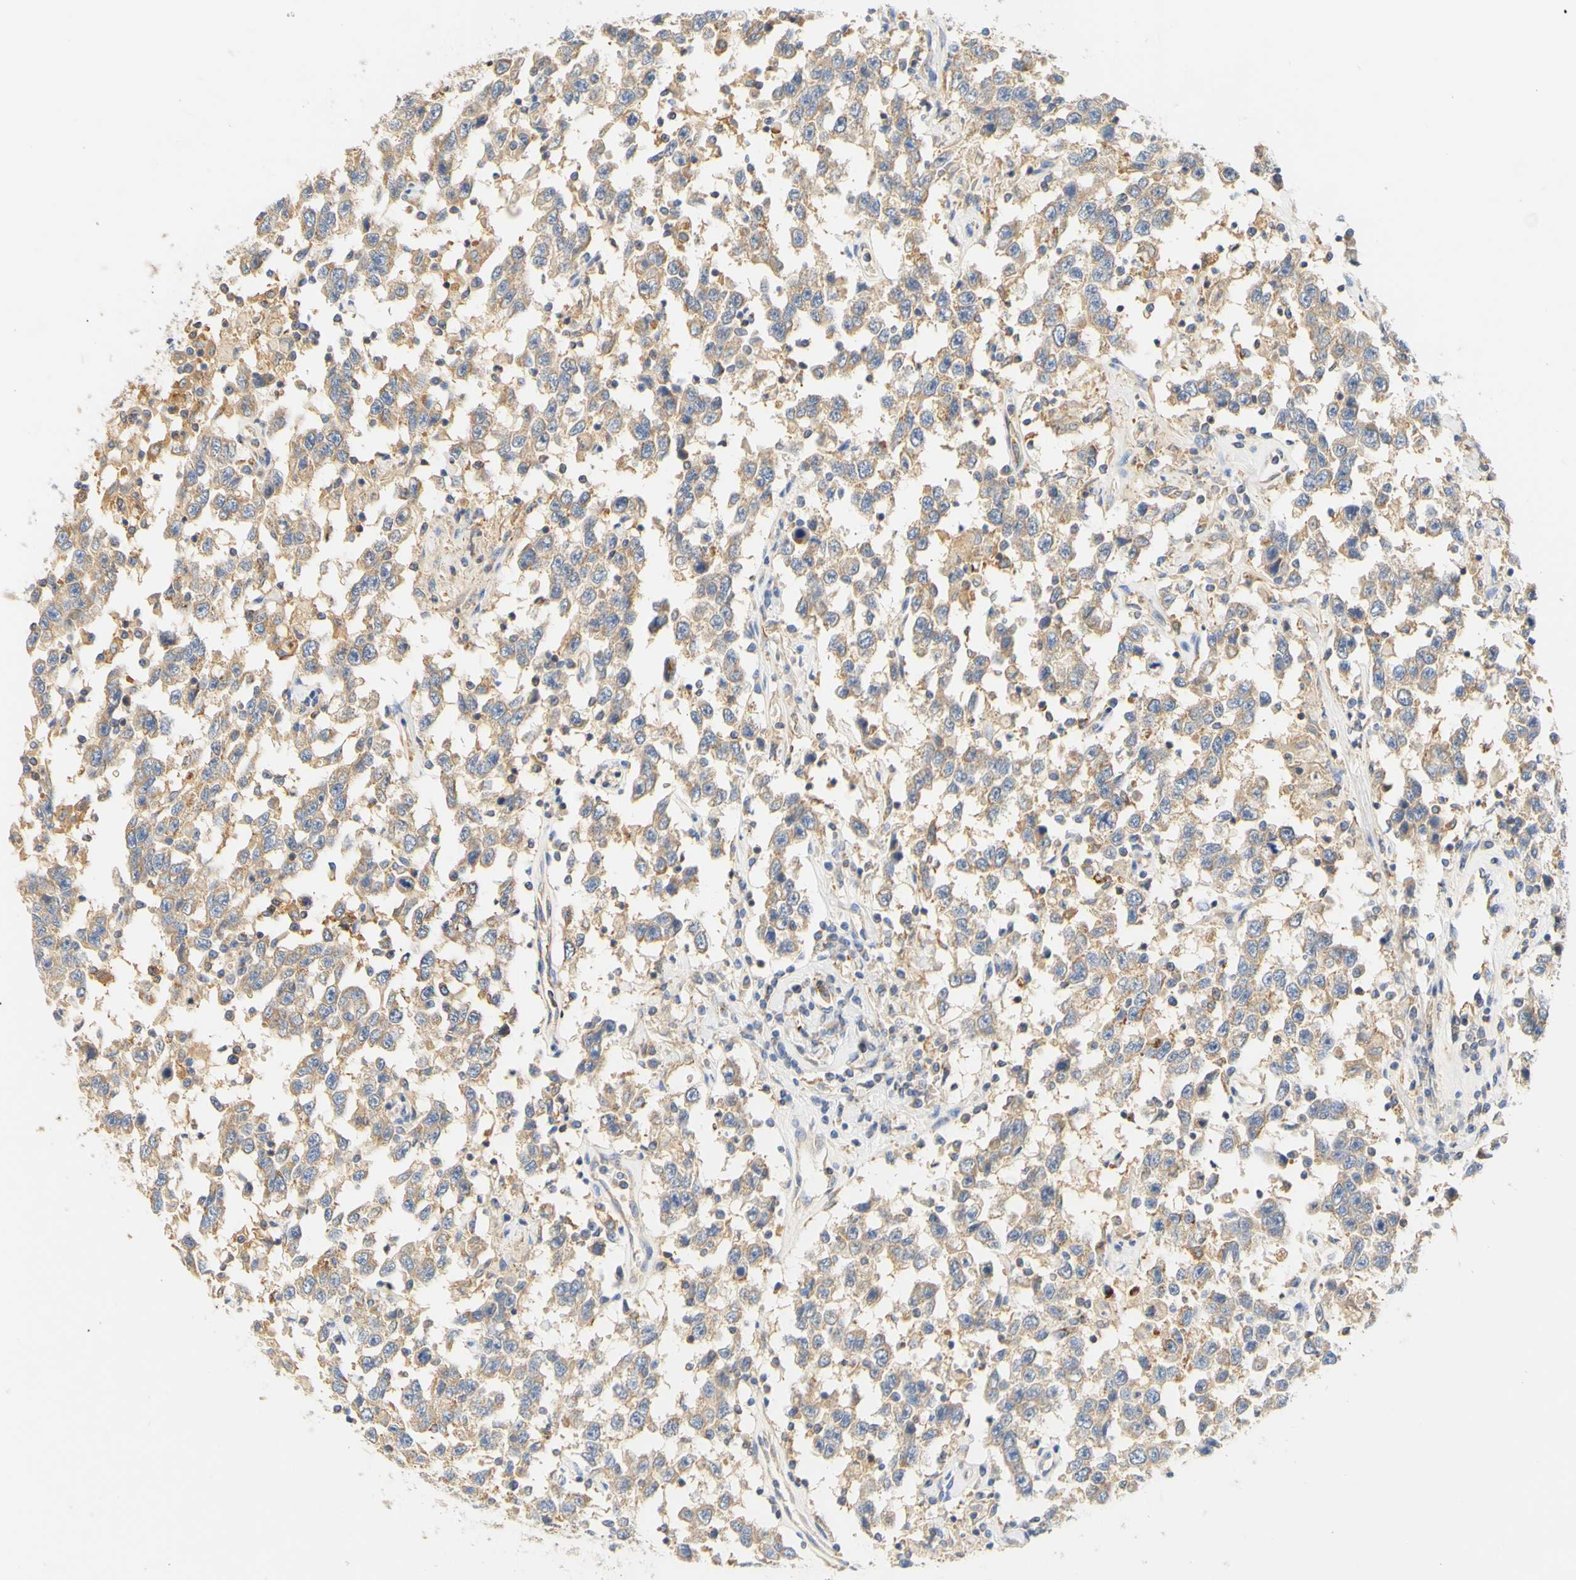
{"staining": {"intensity": "weak", "quantity": ">75%", "location": "cytoplasmic/membranous"}, "tissue": "testis cancer", "cell_type": "Tumor cells", "image_type": "cancer", "snomed": [{"axis": "morphology", "description": "Seminoma, NOS"}, {"axis": "topography", "description": "Testis"}], "caption": "Testis seminoma stained with a brown dye shows weak cytoplasmic/membranous positive staining in approximately >75% of tumor cells.", "gene": "PCDH7", "patient": {"sex": "male", "age": 41}}